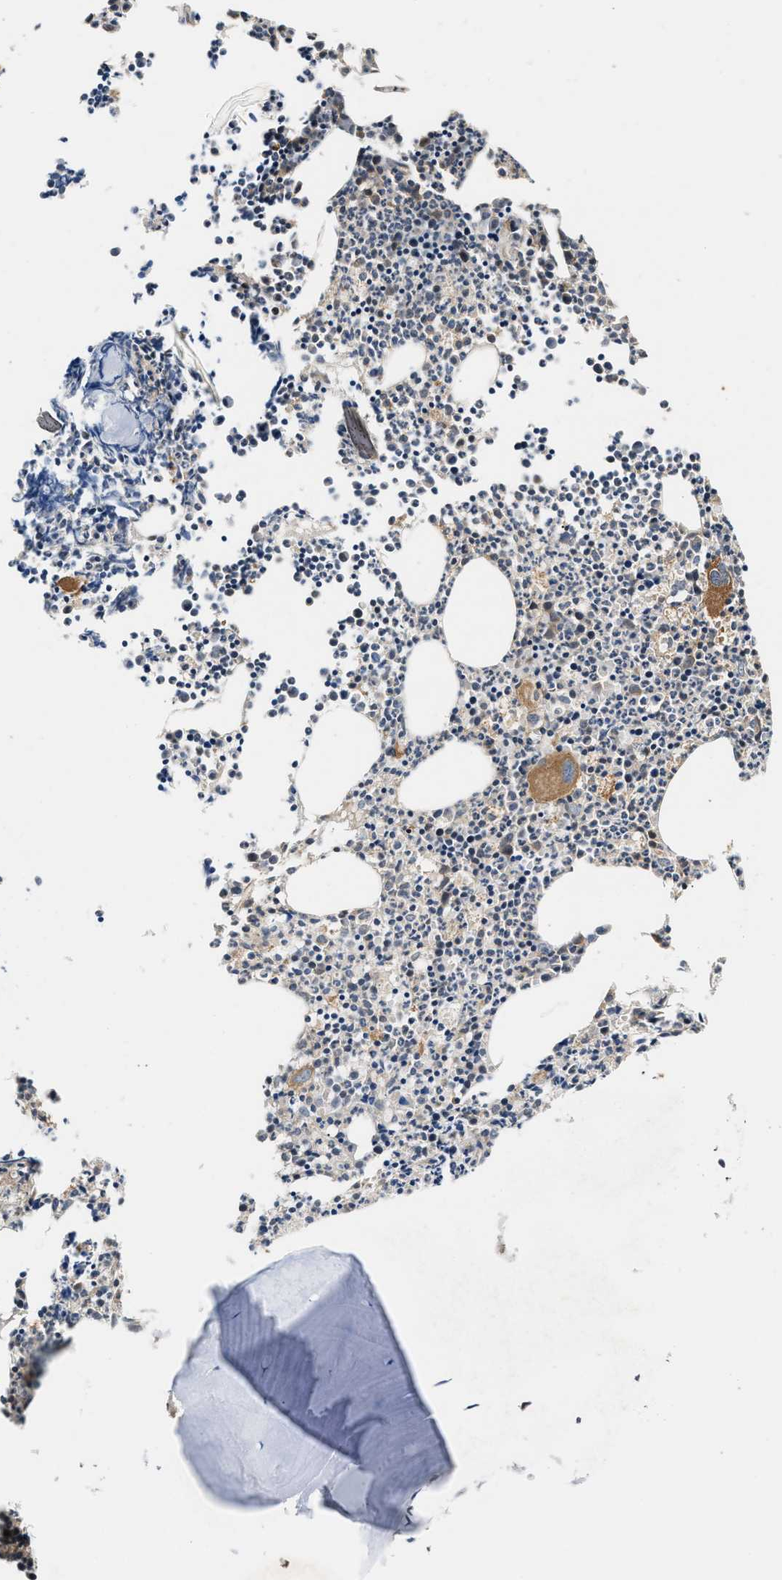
{"staining": {"intensity": "moderate", "quantity": "25%-75%", "location": "cytoplasmic/membranous"}, "tissue": "bone marrow", "cell_type": "Hematopoietic cells", "image_type": "normal", "snomed": [{"axis": "morphology", "description": "Normal tissue, NOS"}, {"axis": "morphology", "description": "Inflammation, NOS"}, {"axis": "topography", "description": "Bone marrow"}], "caption": "Bone marrow stained with DAB immunohistochemistry demonstrates medium levels of moderate cytoplasmic/membranous positivity in approximately 25%-75% of hematopoietic cells.", "gene": "TUT7", "patient": {"sex": "female", "age": 53}}